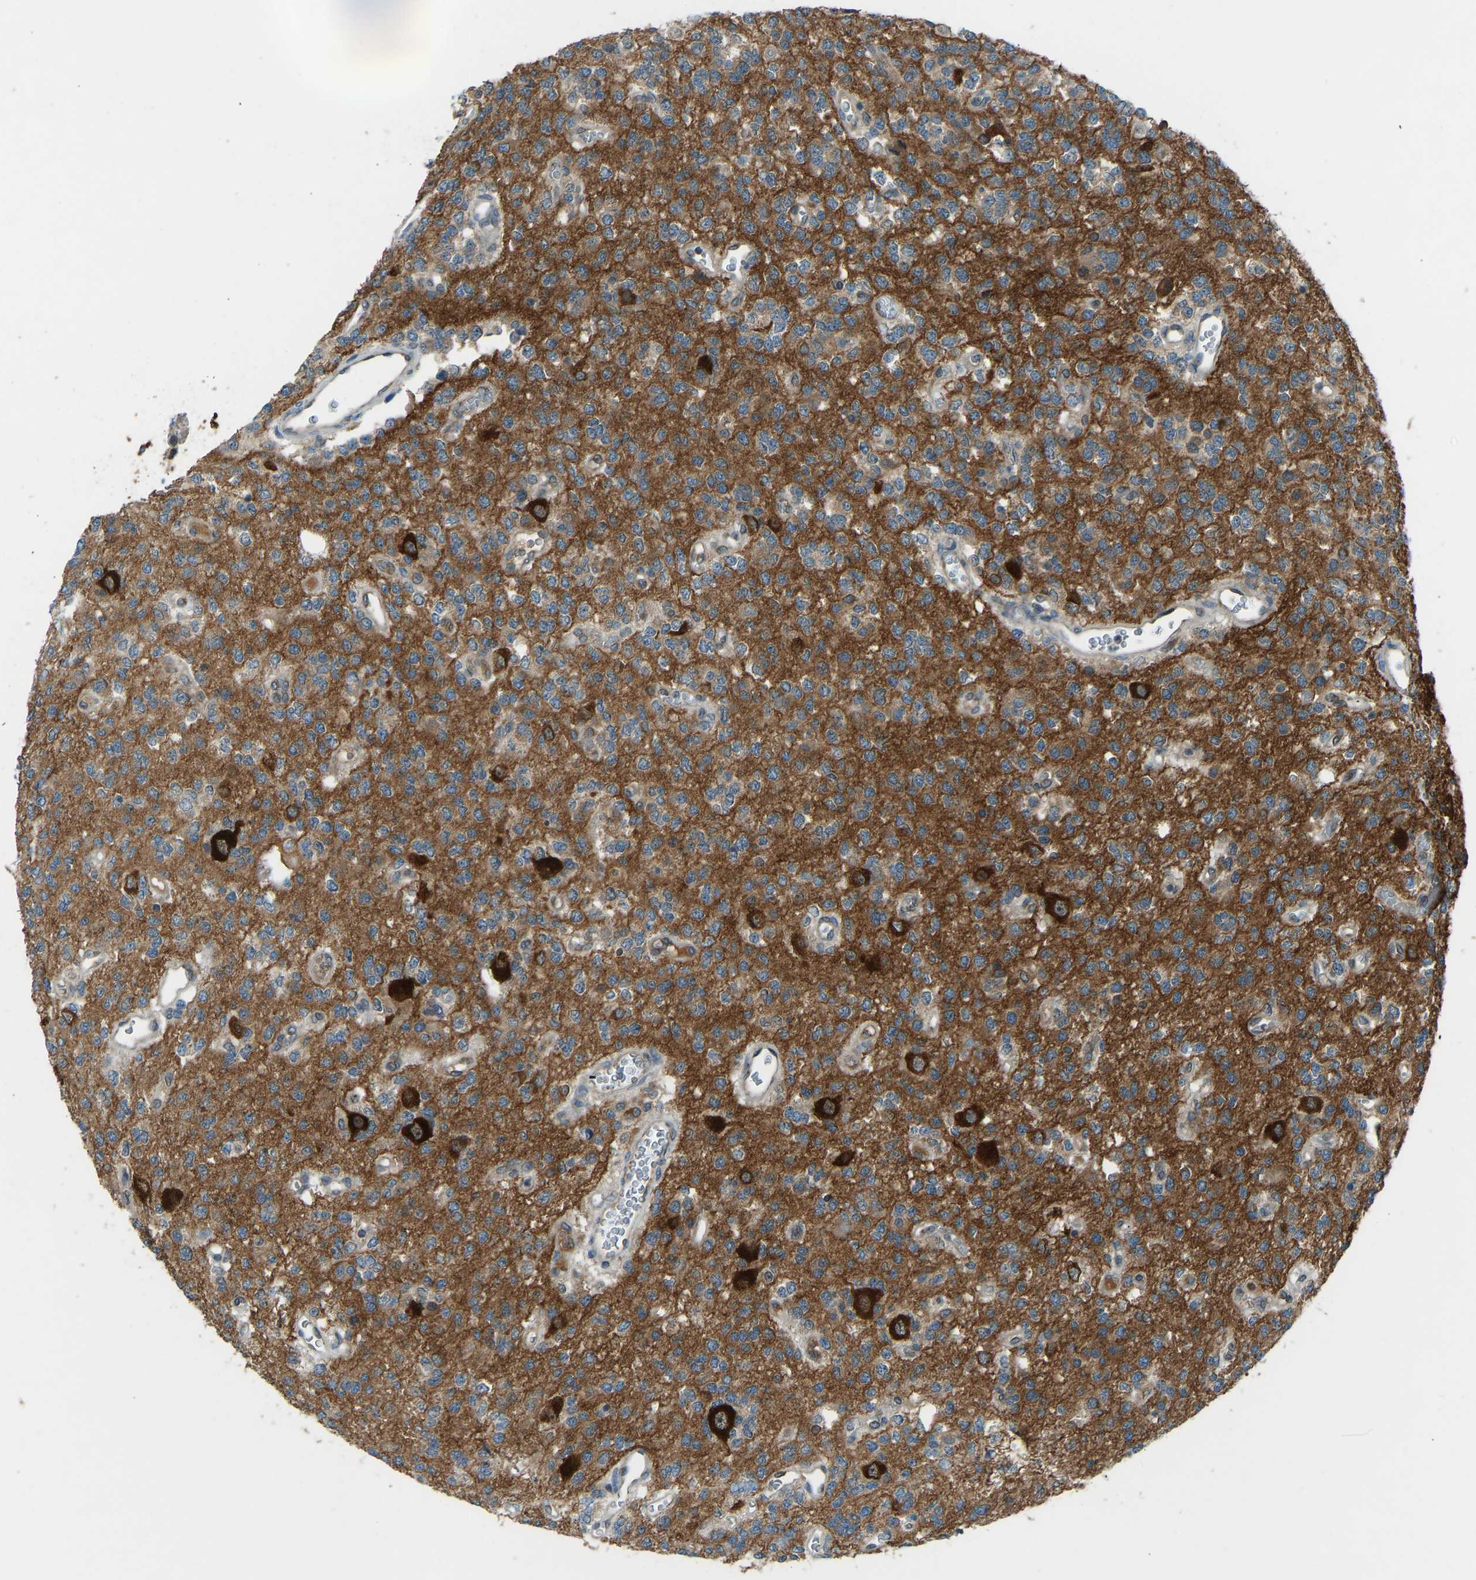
{"staining": {"intensity": "moderate", "quantity": ">75%", "location": "cytoplasmic/membranous"}, "tissue": "glioma", "cell_type": "Tumor cells", "image_type": "cancer", "snomed": [{"axis": "morphology", "description": "Glioma, malignant, Low grade"}, {"axis": "topography", "description": "Brain"}], "caption": "High-magnification brightfield microscopy of malignant low-grade glioma stained with DAB (brown) and counterstained with hematoxylin (blue). tumor cells exhibit moderate cytoplasmic/membranous staining is present in approximately>75% of cells.", "gene": "STAU2", "patient": {"sex": "male", "age": 38}}